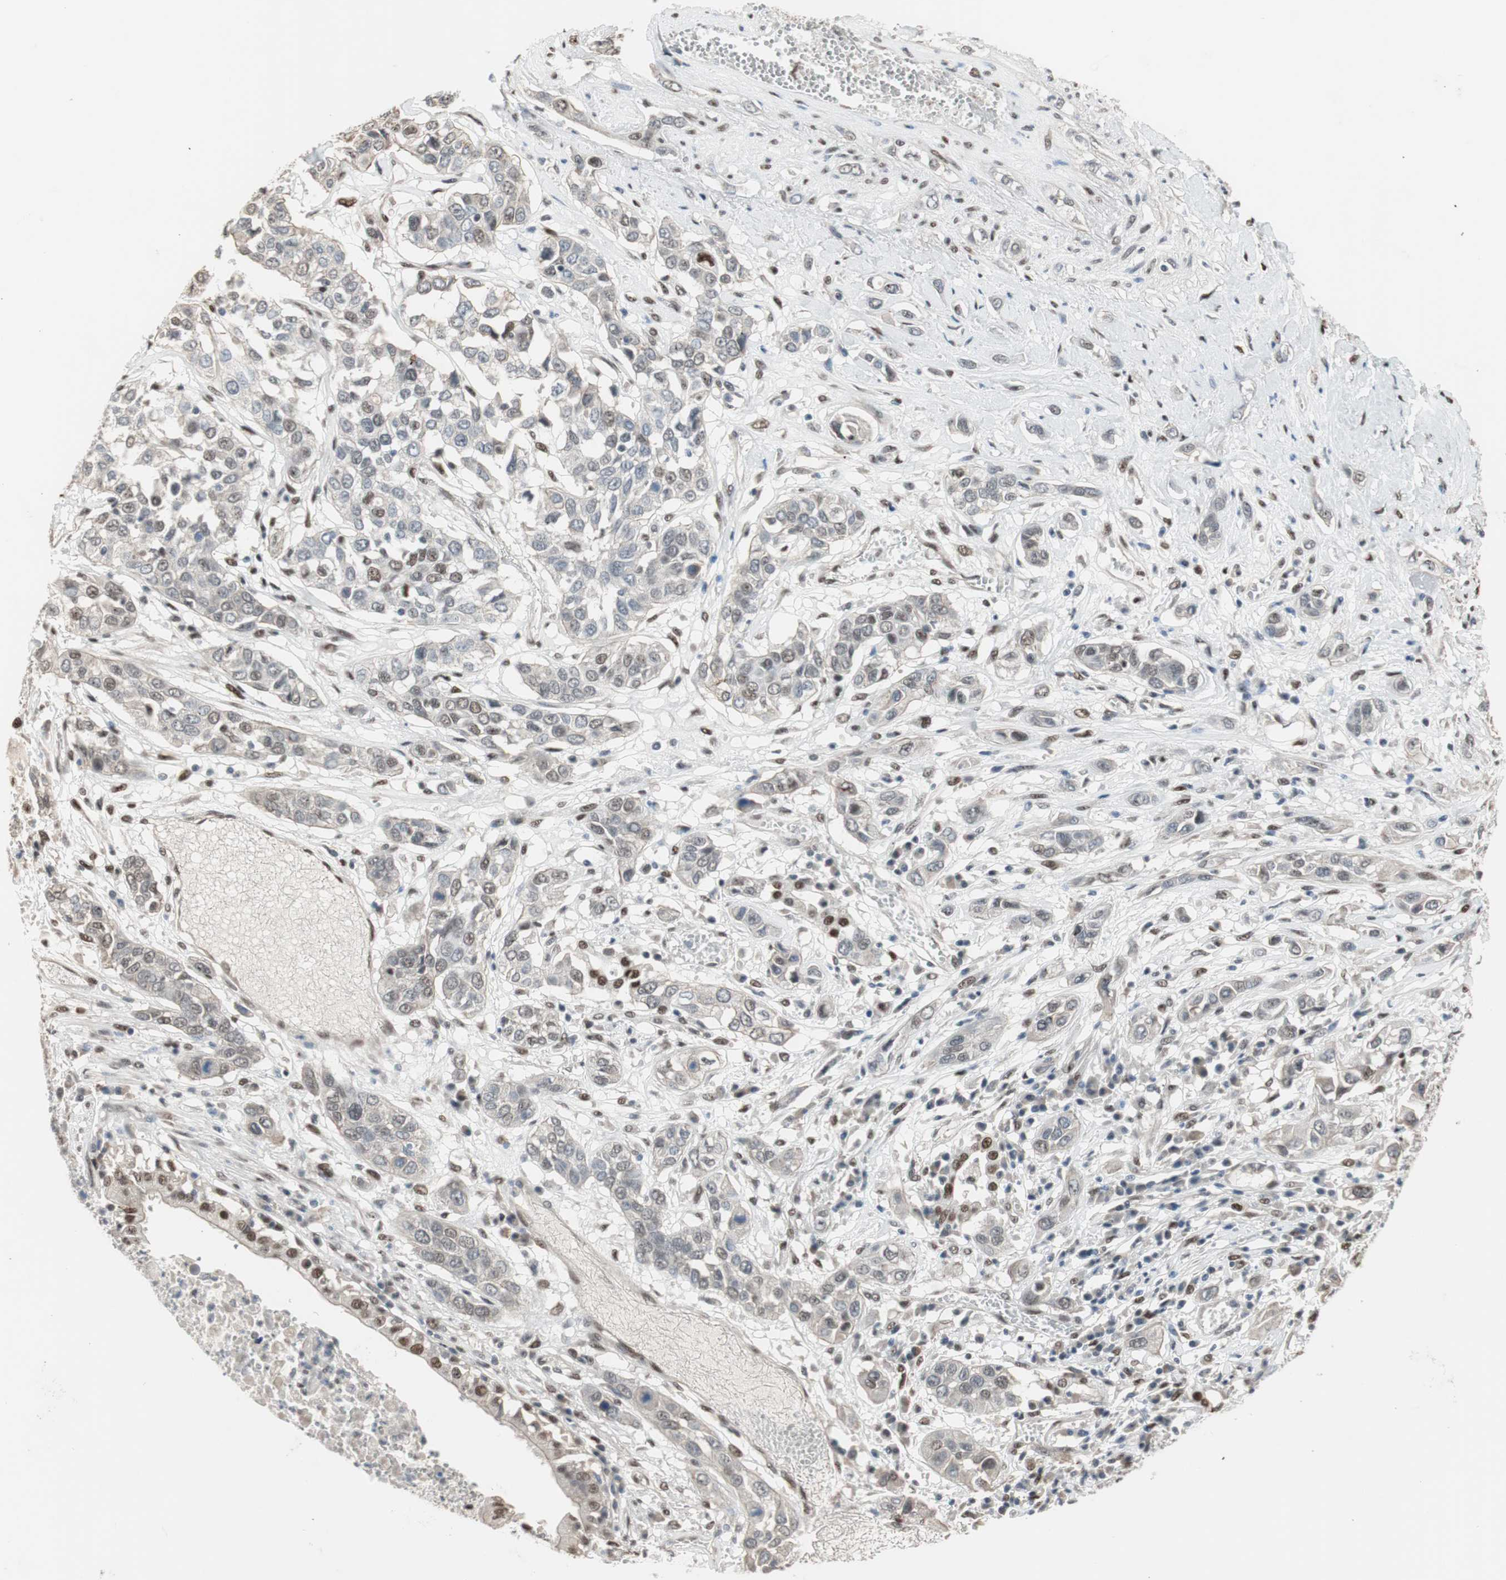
{"staining": {"intensity": "weak", "quantity": "<25%", "location": "nuclear"}, "tissue": "lung cancer", "cell_type": "Tumor cells", "image_type": "cancer", "snomed": [{"axis": "morphology", "description": "Squamous cell carcinoma, NOS"}, {"axis": "topography", "description": "Lung"}], "caption": "Tumor cells show no significant expression in lung cancer (squamous cell carcinoma).", "gene": "PML", "patient": {"sex": "male", "age": 71}}